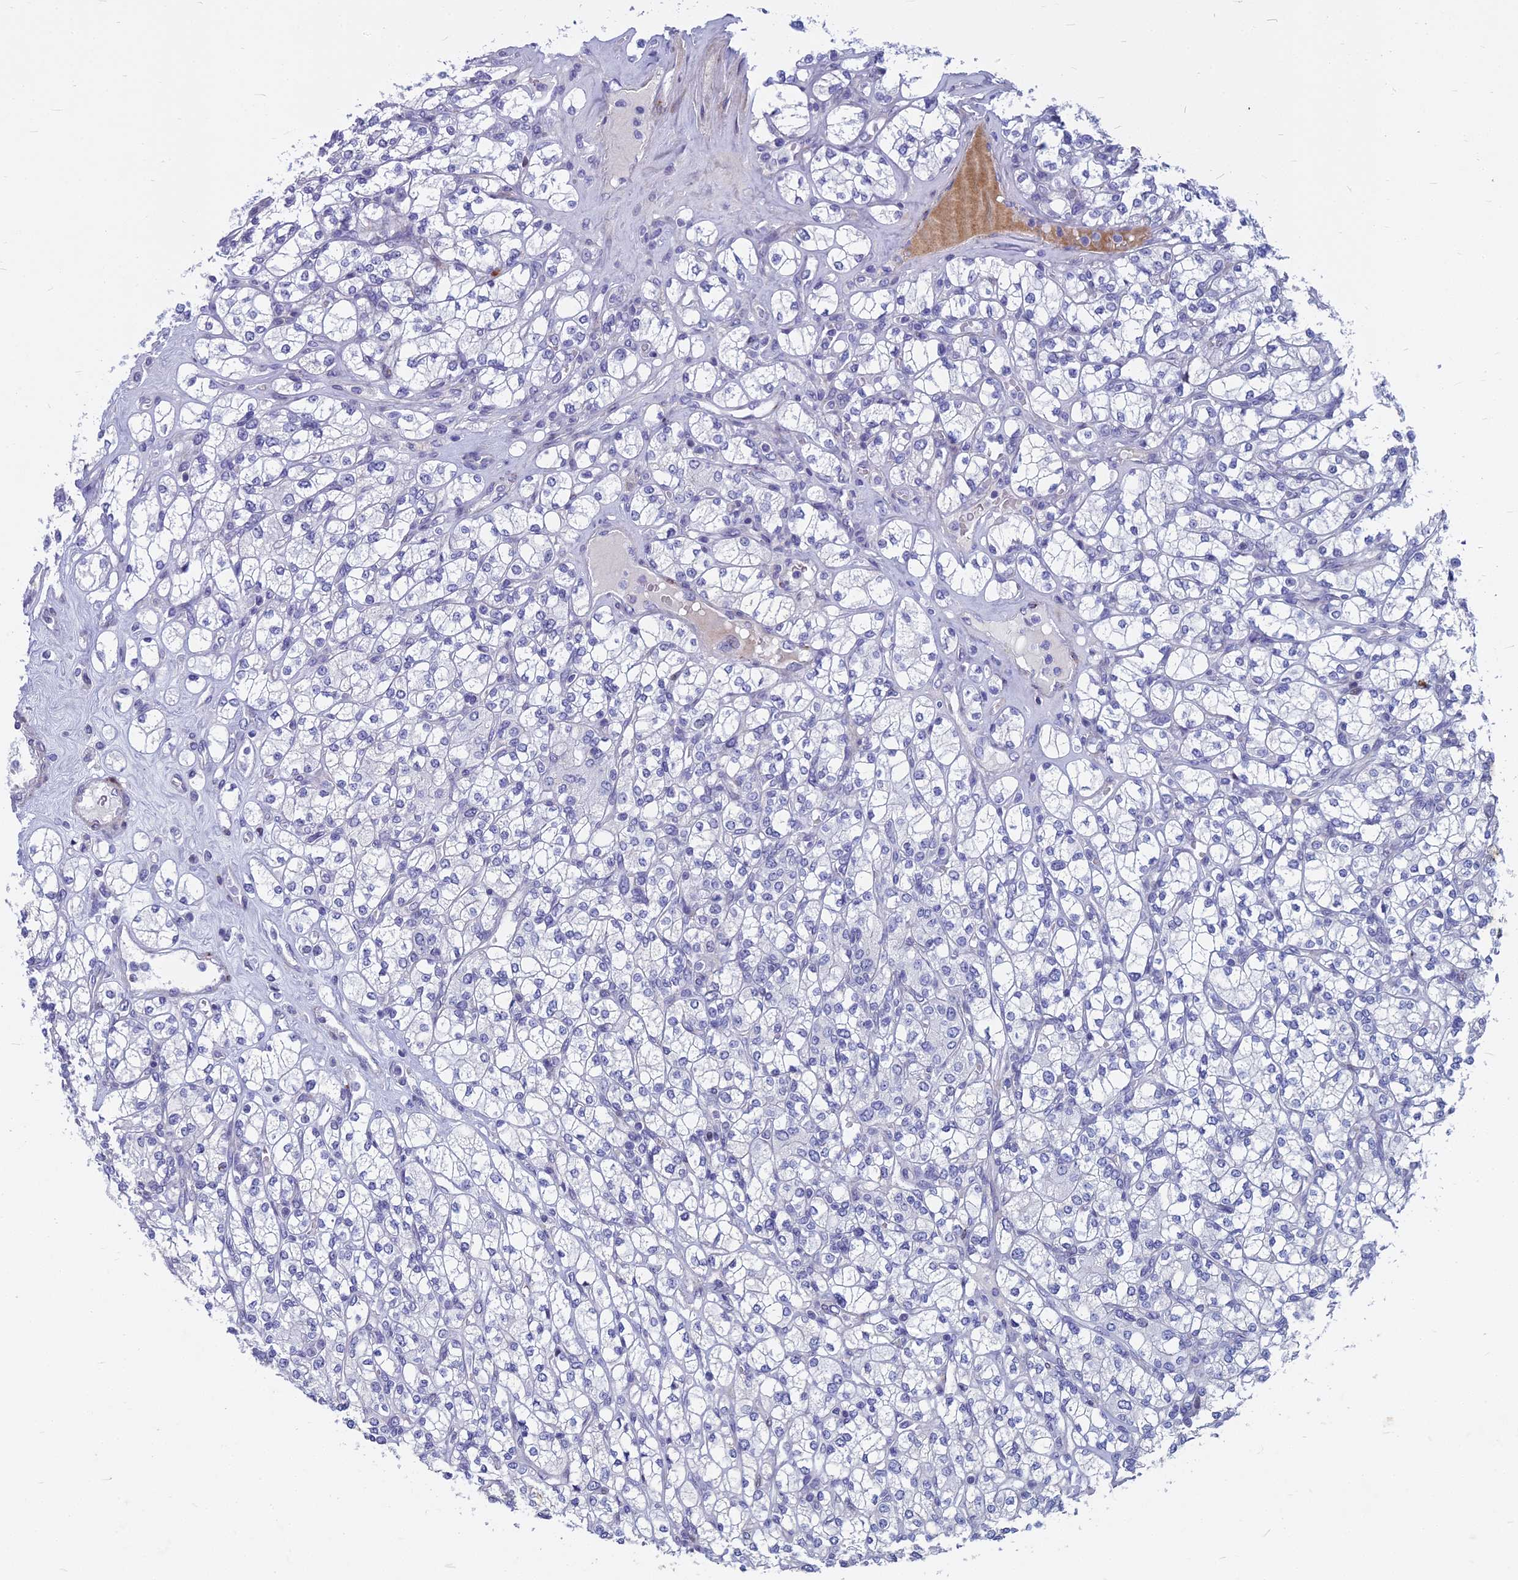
{"staining": {"intensity": "negative", "quantity": "none", "location": "none"}, "tissue": "renal cancer", "cell_type": "Tumor cells", "image_type": "cancer", "snomed": [{"axis": "morphology", "description": "Adenocarcinoma, NOS"}, {"axis": "topography", "description": "Kidney"}], "caption": "The IHC micrograph has no significant staining in tumor cells of renal adenocarcinoma tissue.", "gene": "MYBPC2", "patient": {"sex": "male", "age": 77}}